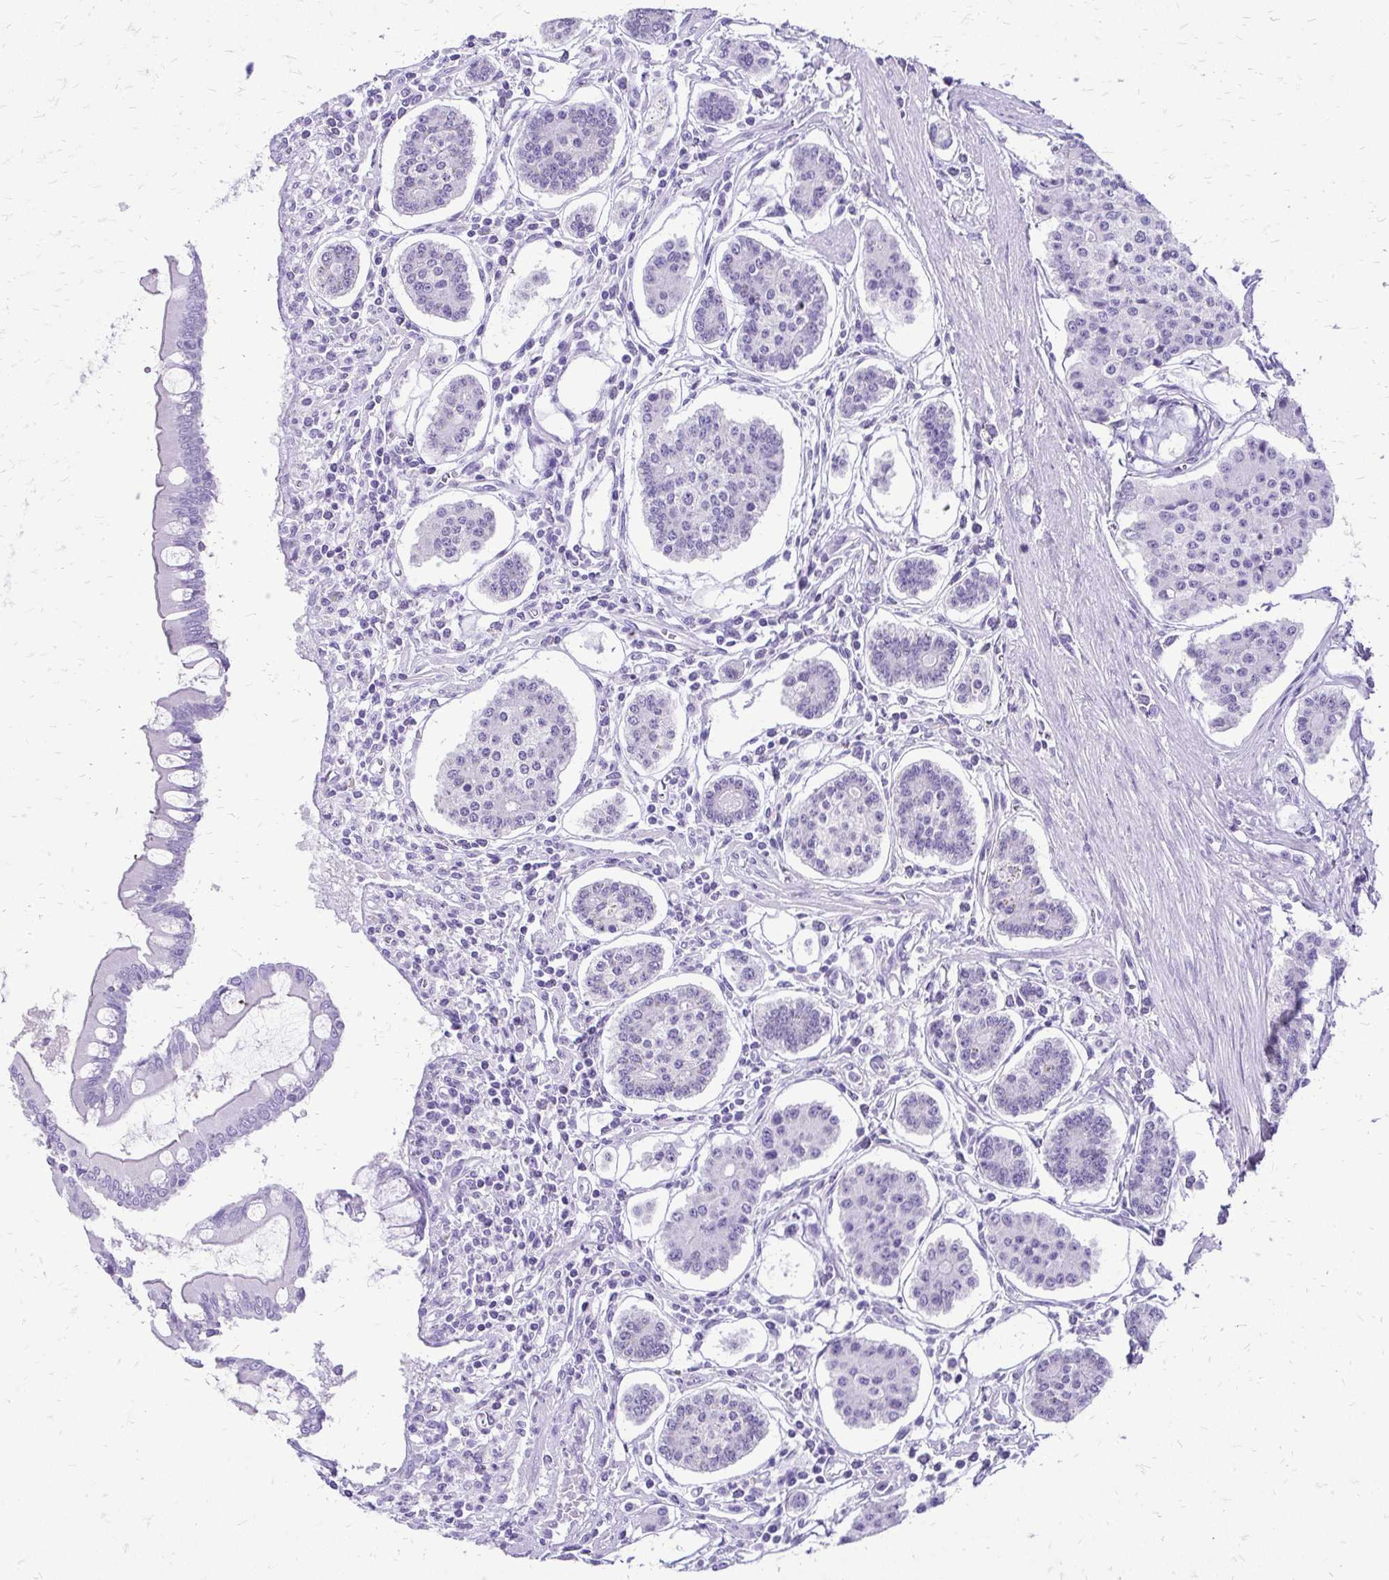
{"staining": {"intensity": "negative", "quantity": "none", "location": "none"}, "tissue": "carcinoid", "cell_type": "Tumor cells", "image_type": "cancer", "snomed": [{"axis": "morphology", "description": "Carcinoid, malignant, NOS"}, {"axis": "topography", "description": "Small intestine"}], "caption": "Carcinoid stained for a protein using immunohistochemistry exhibits no positivity tumor cells.", "gene": "SLC32A1", "patient": {"sex": "female", "age": 65}}